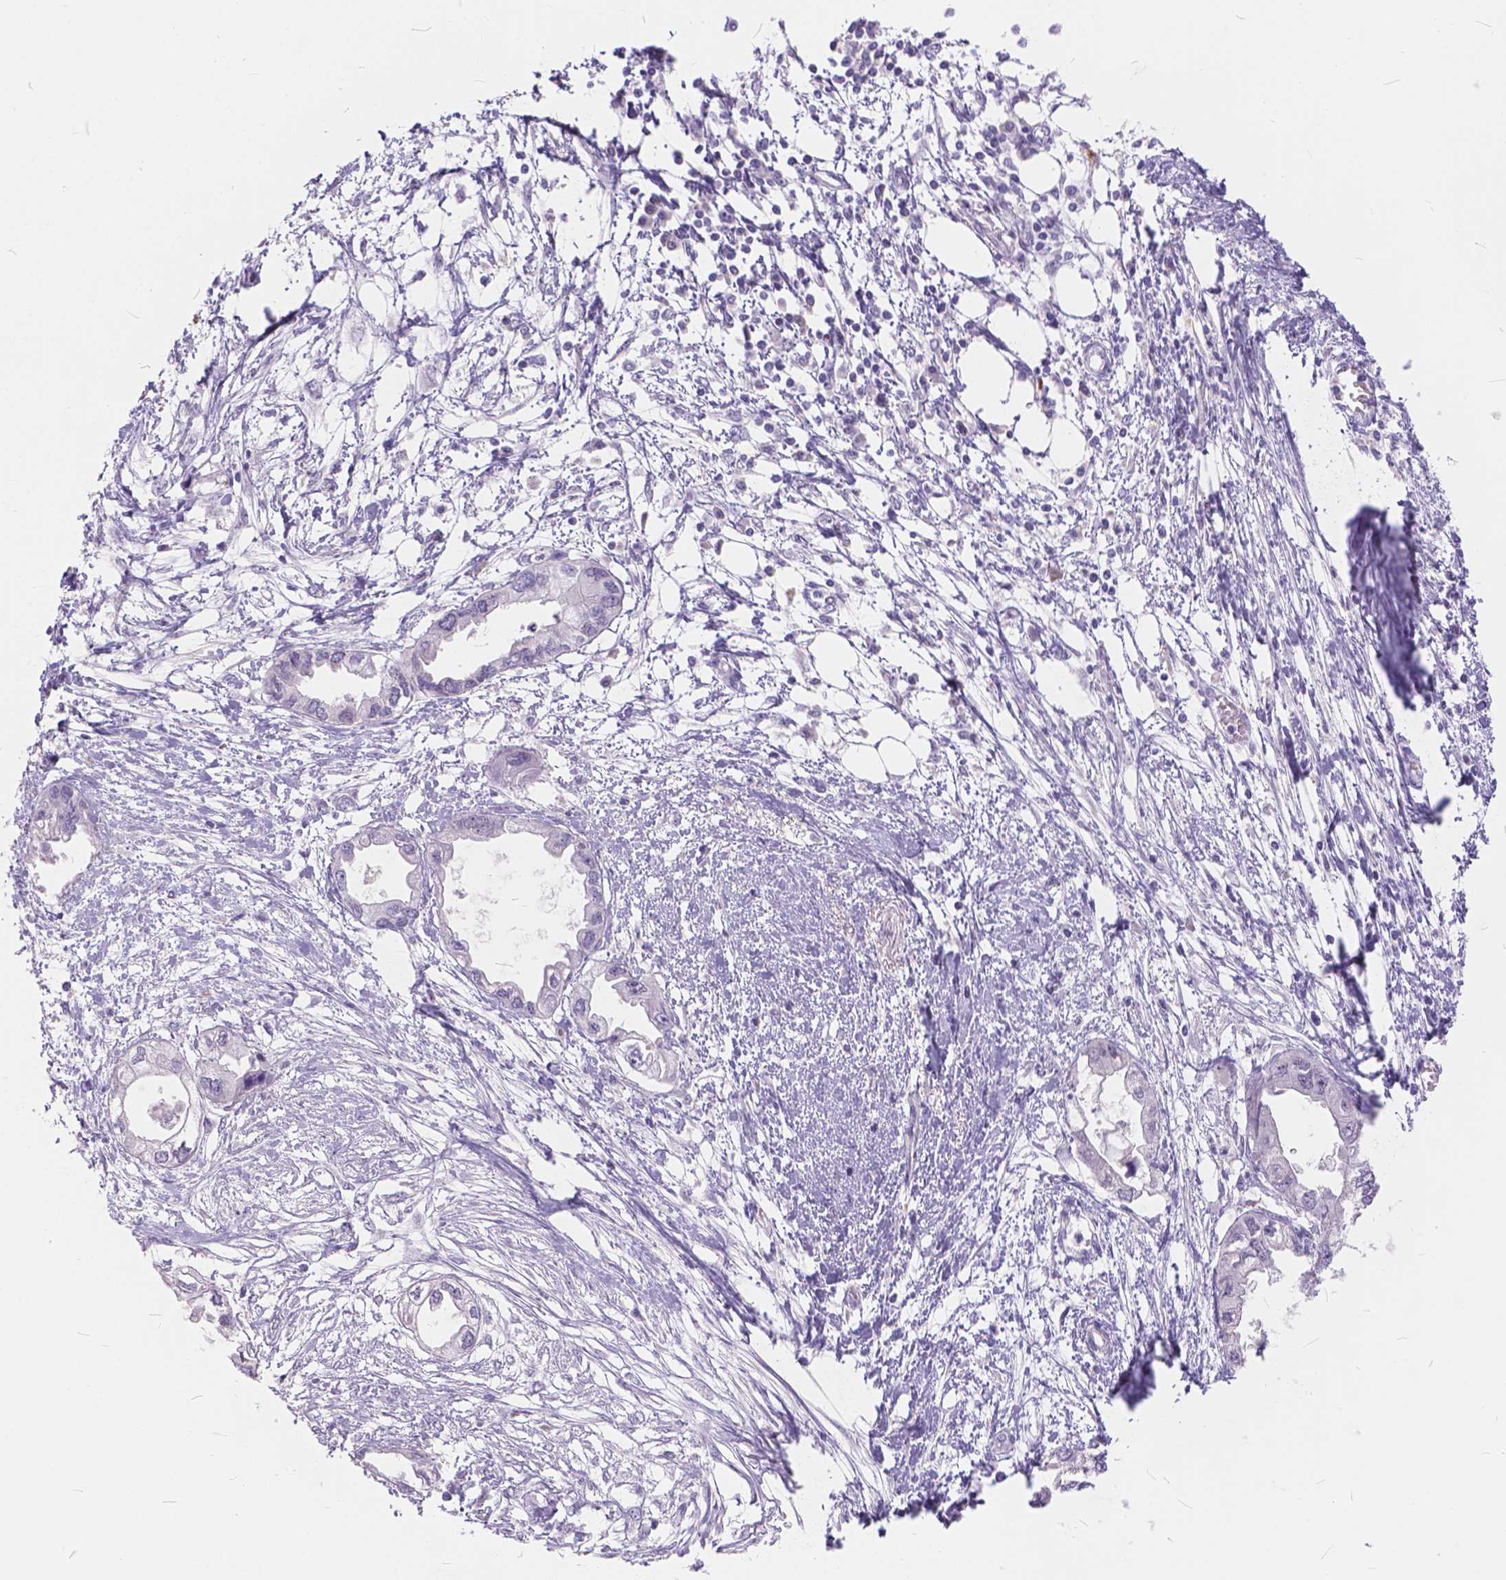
{"staining": {"intensity": "negative", "quantity": "none", "location": "none"}, "tissue": "endometrial cancer", "cell_type": "Tumor cells", "image_type": "cancer", "snomed": [{"axis": "morphology", "description": "Adenocarcinoma, NOS"}, {"axis": "morphology", "description": "Adenocarcinoma, metastatic, NOS"}, {"axis": "topography", "description": "Adipose tissue"}, {"axis": "topography", "description": "Endometrium"}], "caption": "Histopathology image shows no protein positivity in tumor cells of metastatic adenocarcinoma (endometrial) tissue.", "gene": "FAM53A", "patient": {"sex": "female", "age": 67}}